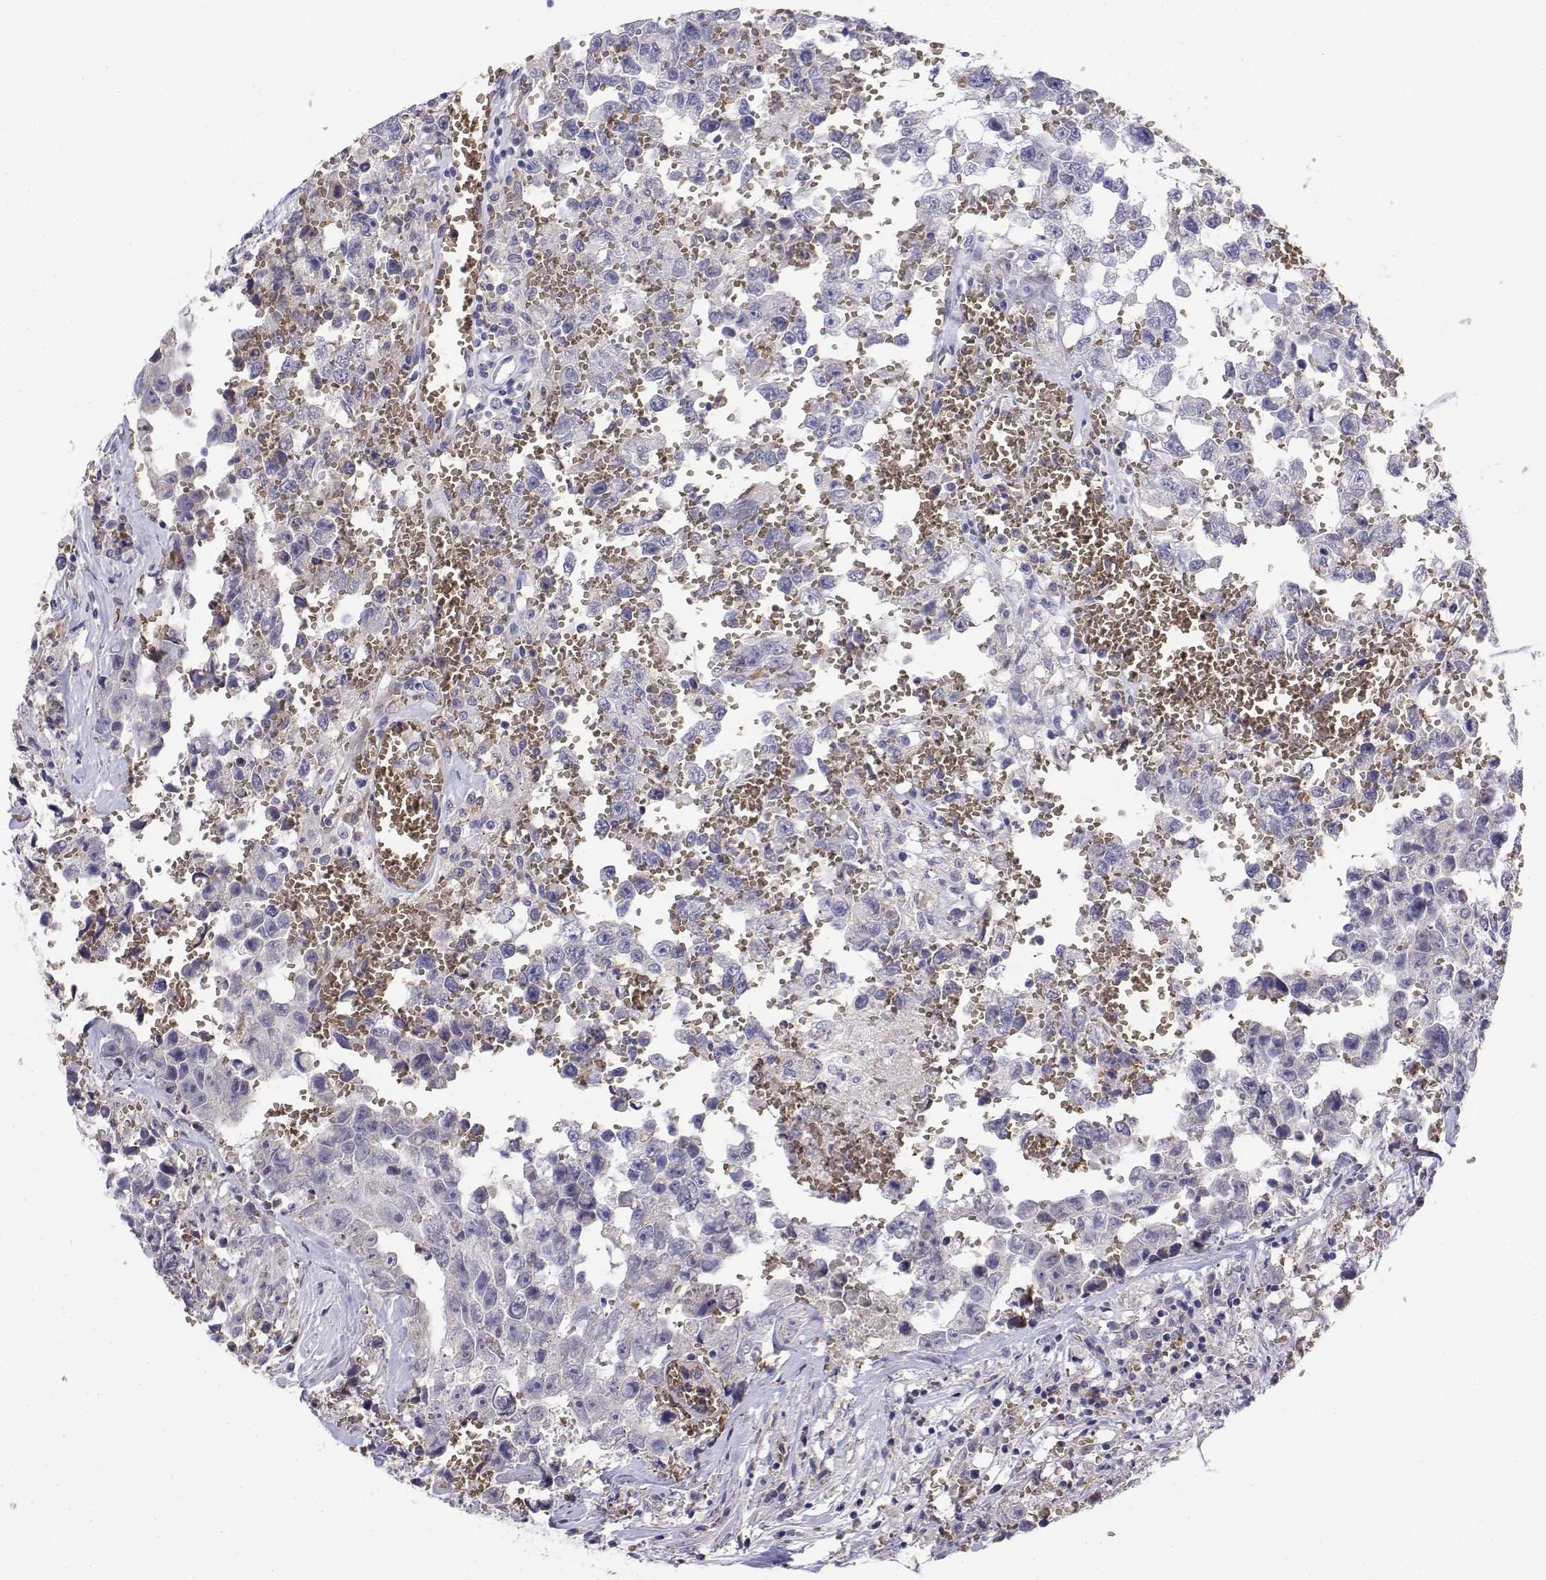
{"staining": {"intensity": "negative", "quantity": "none", "location": "none"}, "tissue": "testis cancer", "cell_type": "Tumor cells", "image_type": "cancer", "snomed": [{"axis": "morphology", "description": "Carcinoma, Embryonal, NOS"}, {"axis": "topography", "description": "Testis"}], "caption": "Embryonal carcinoma (testis) stained for a protein using immunohistochemistry demonstrates no staining tumor cells.", "gene": "CADM1", "patient": {"sex": "male", "age": 36}}